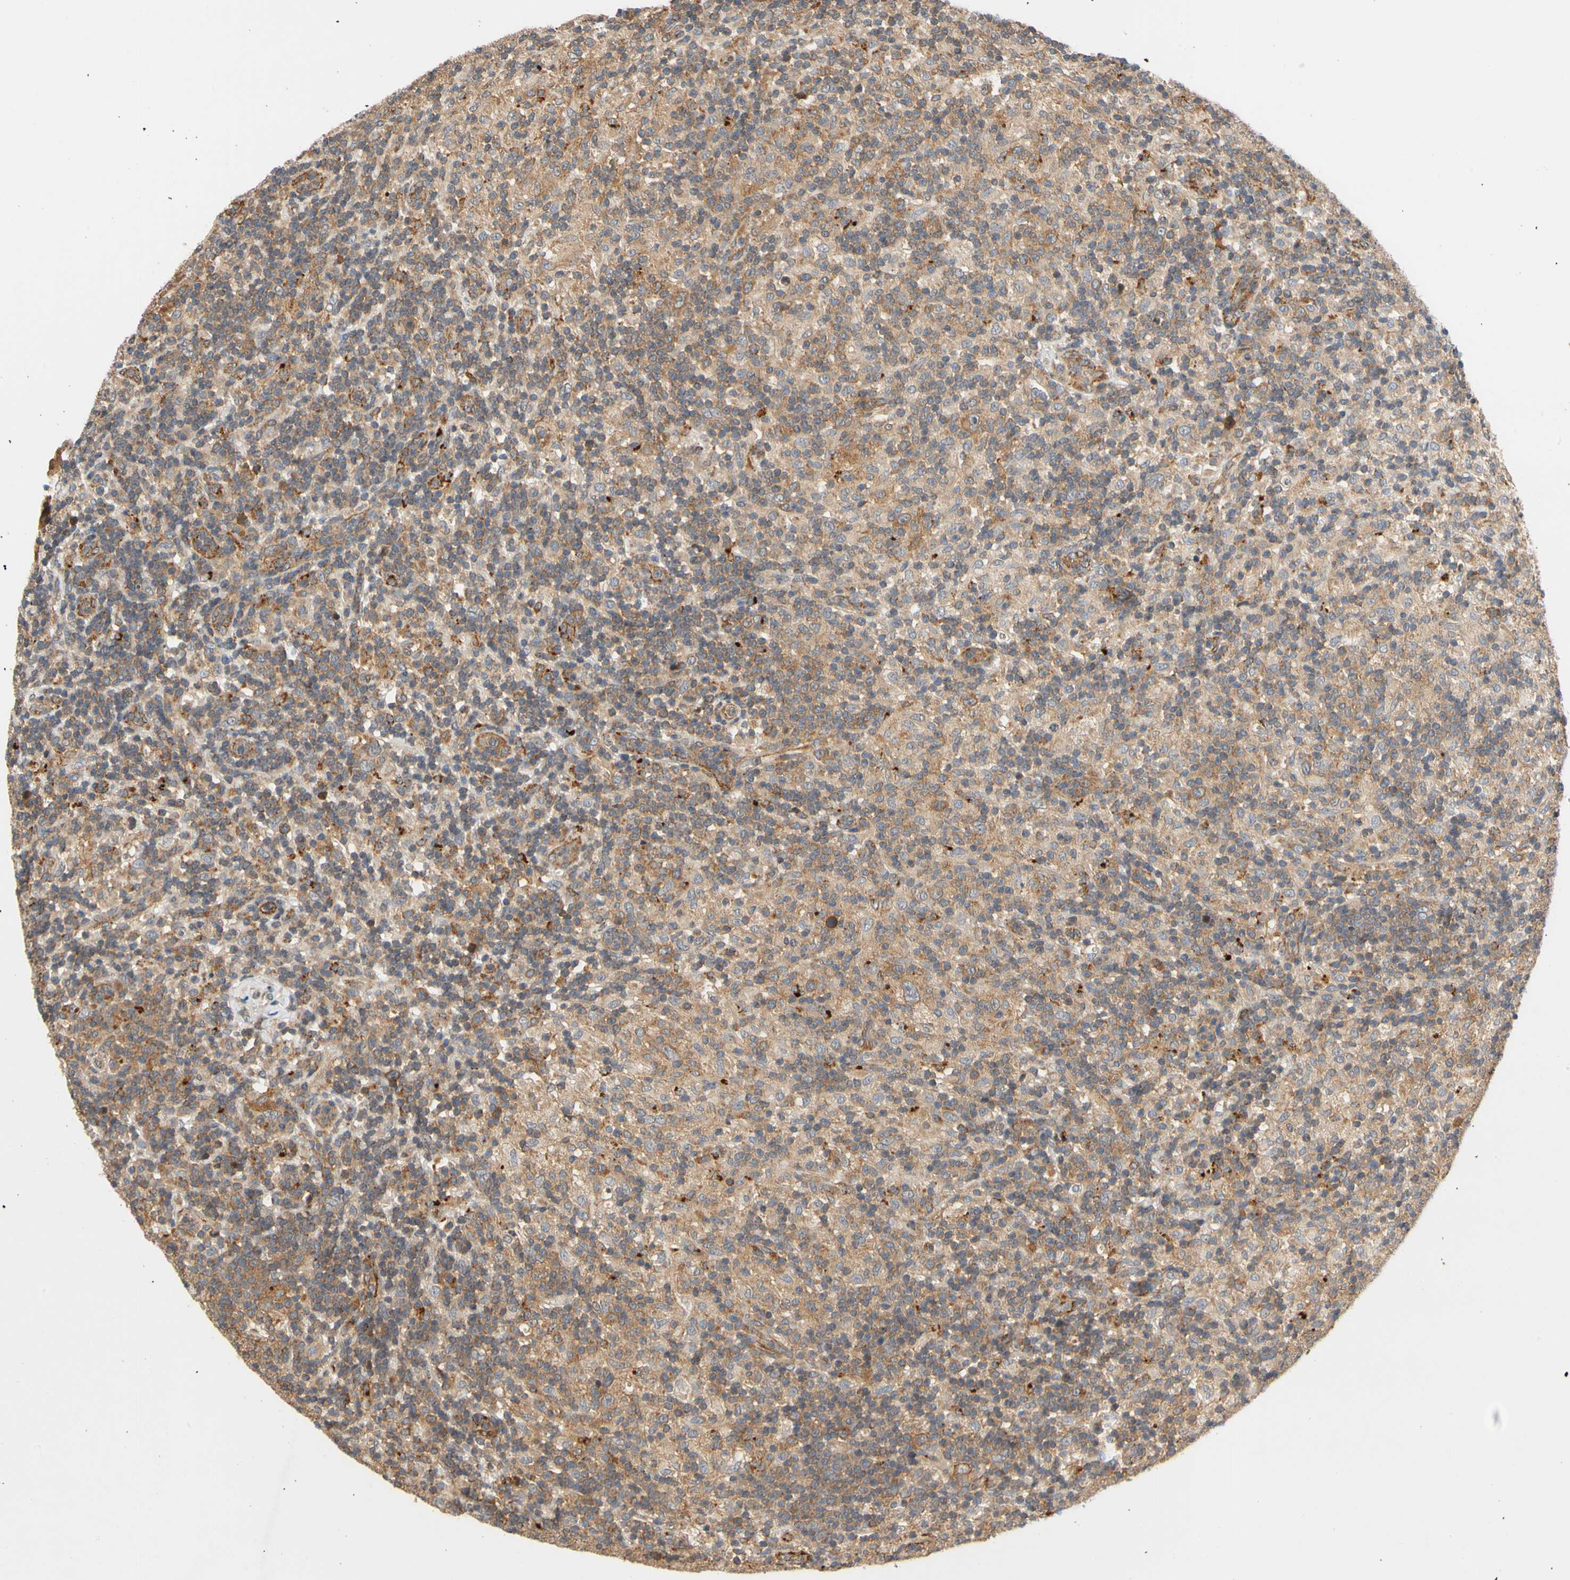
{"staining": {"intensity": "moderate", "quantity": "25%-75%", "location": "cytoplasmic/membranous"}, "tissue": "lymphoma", "cell_type": "Tumor cells", "image_type": "cancer", "snomed": [{"axis": "morphology", "description": "Hodgkin's disease, NOS"}, {"axis": "topography", "description": "Lymph node"}], "caption": "Protein staining by IHC exhibits moderate cytoplasmic/membranous expression in about 25%-75% of tumor cells in Hodgkin's disease.", "gene": "ANKHD1", "patient": {"sex": "male", "age": 70}}